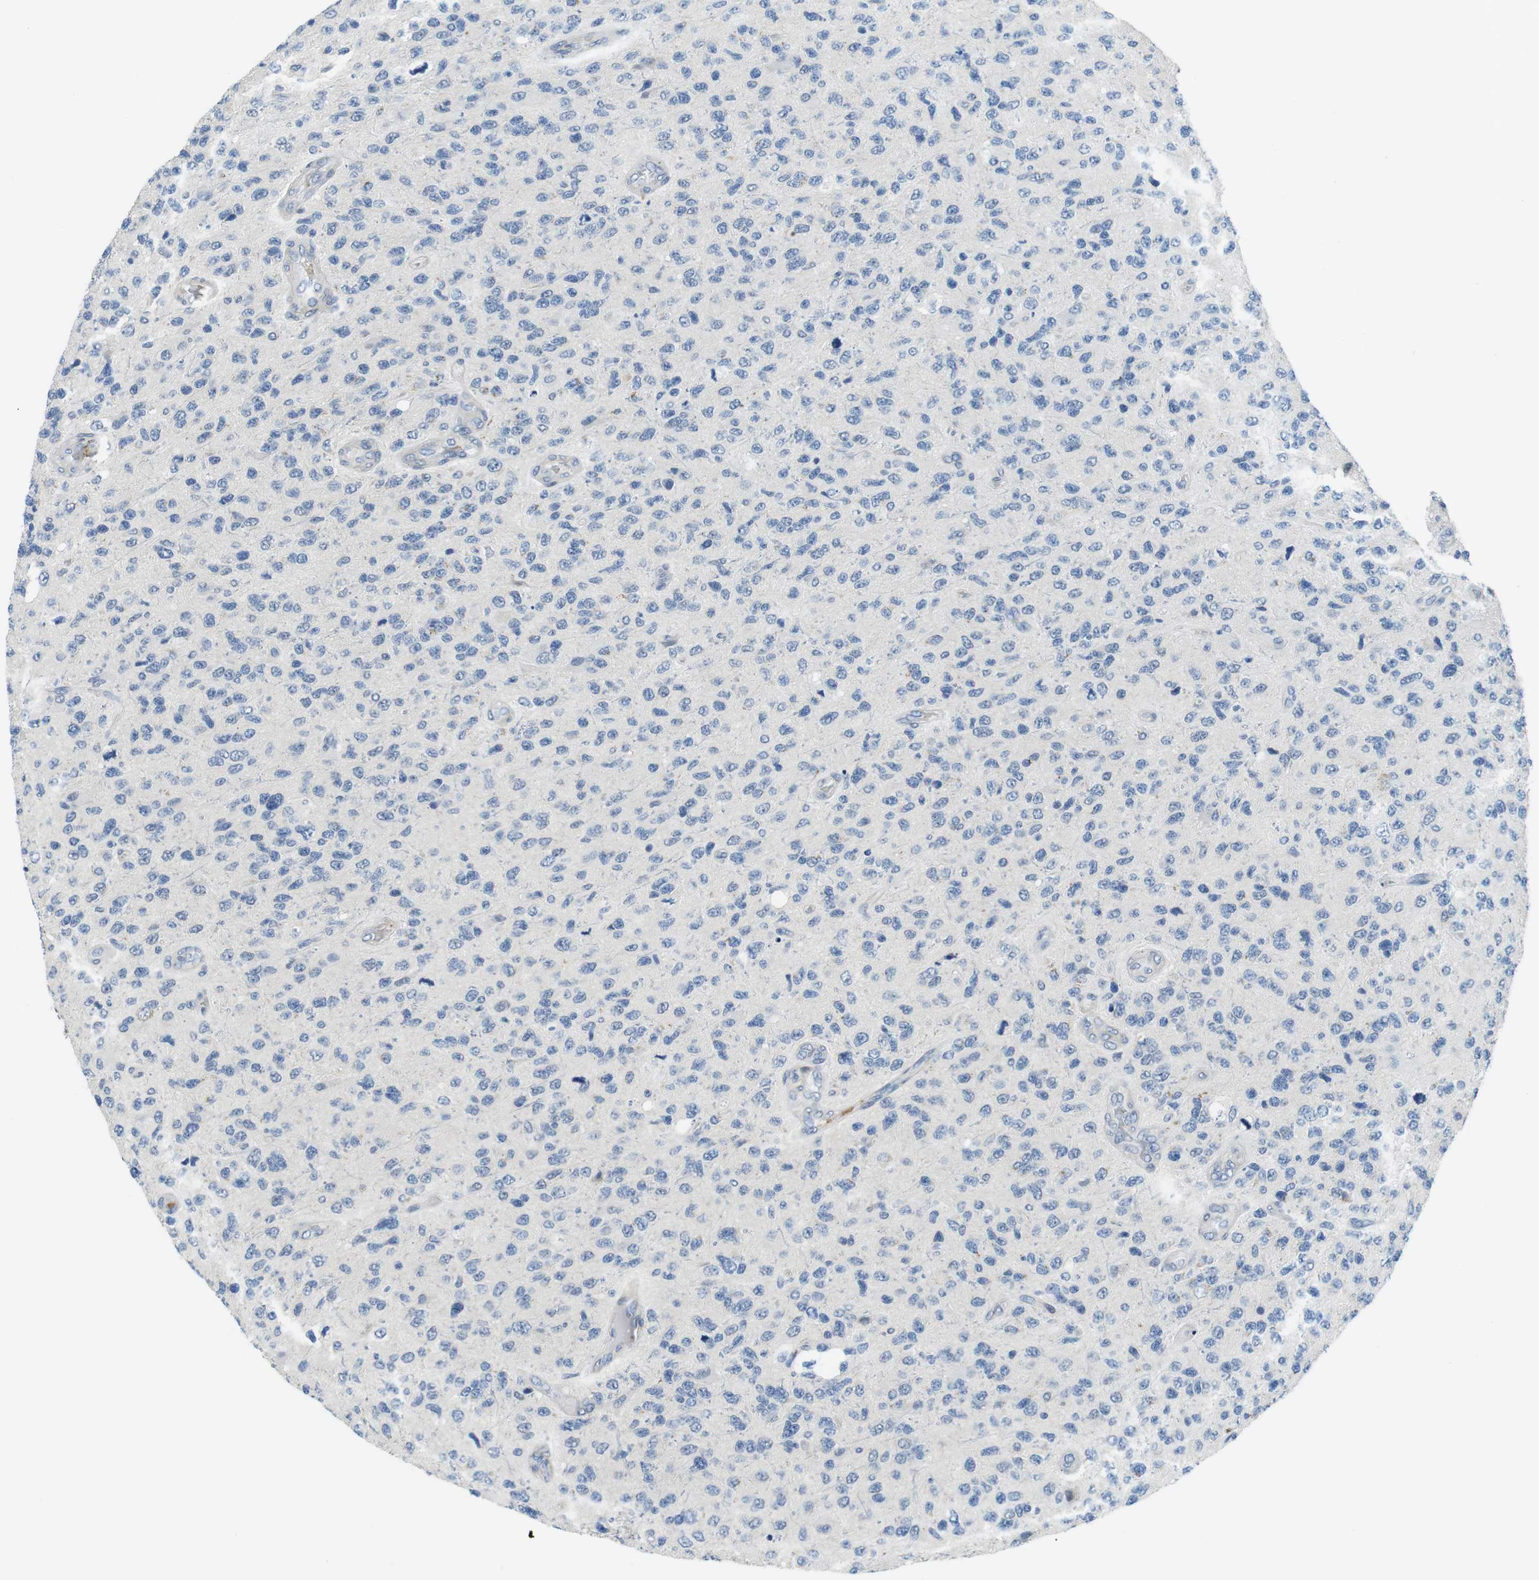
{"staining": {"intensity": "negative", "quantity": "none", "location": "none"}, "tissue": "glioma", "cell_type": "Tumor cells", "image_type": "cancer", "snomed": [{"axis": "morphology", "description": "Glioma, malignant, High grade"}, {"axis": "topography", "description": "Brain"}], "caption": "Malignant glioma (high-grade) stained for a protein using IHC reveals no staining tumor cells.", "gene": "WSCD1", "patient": {"sex": "female", "age": 58}}